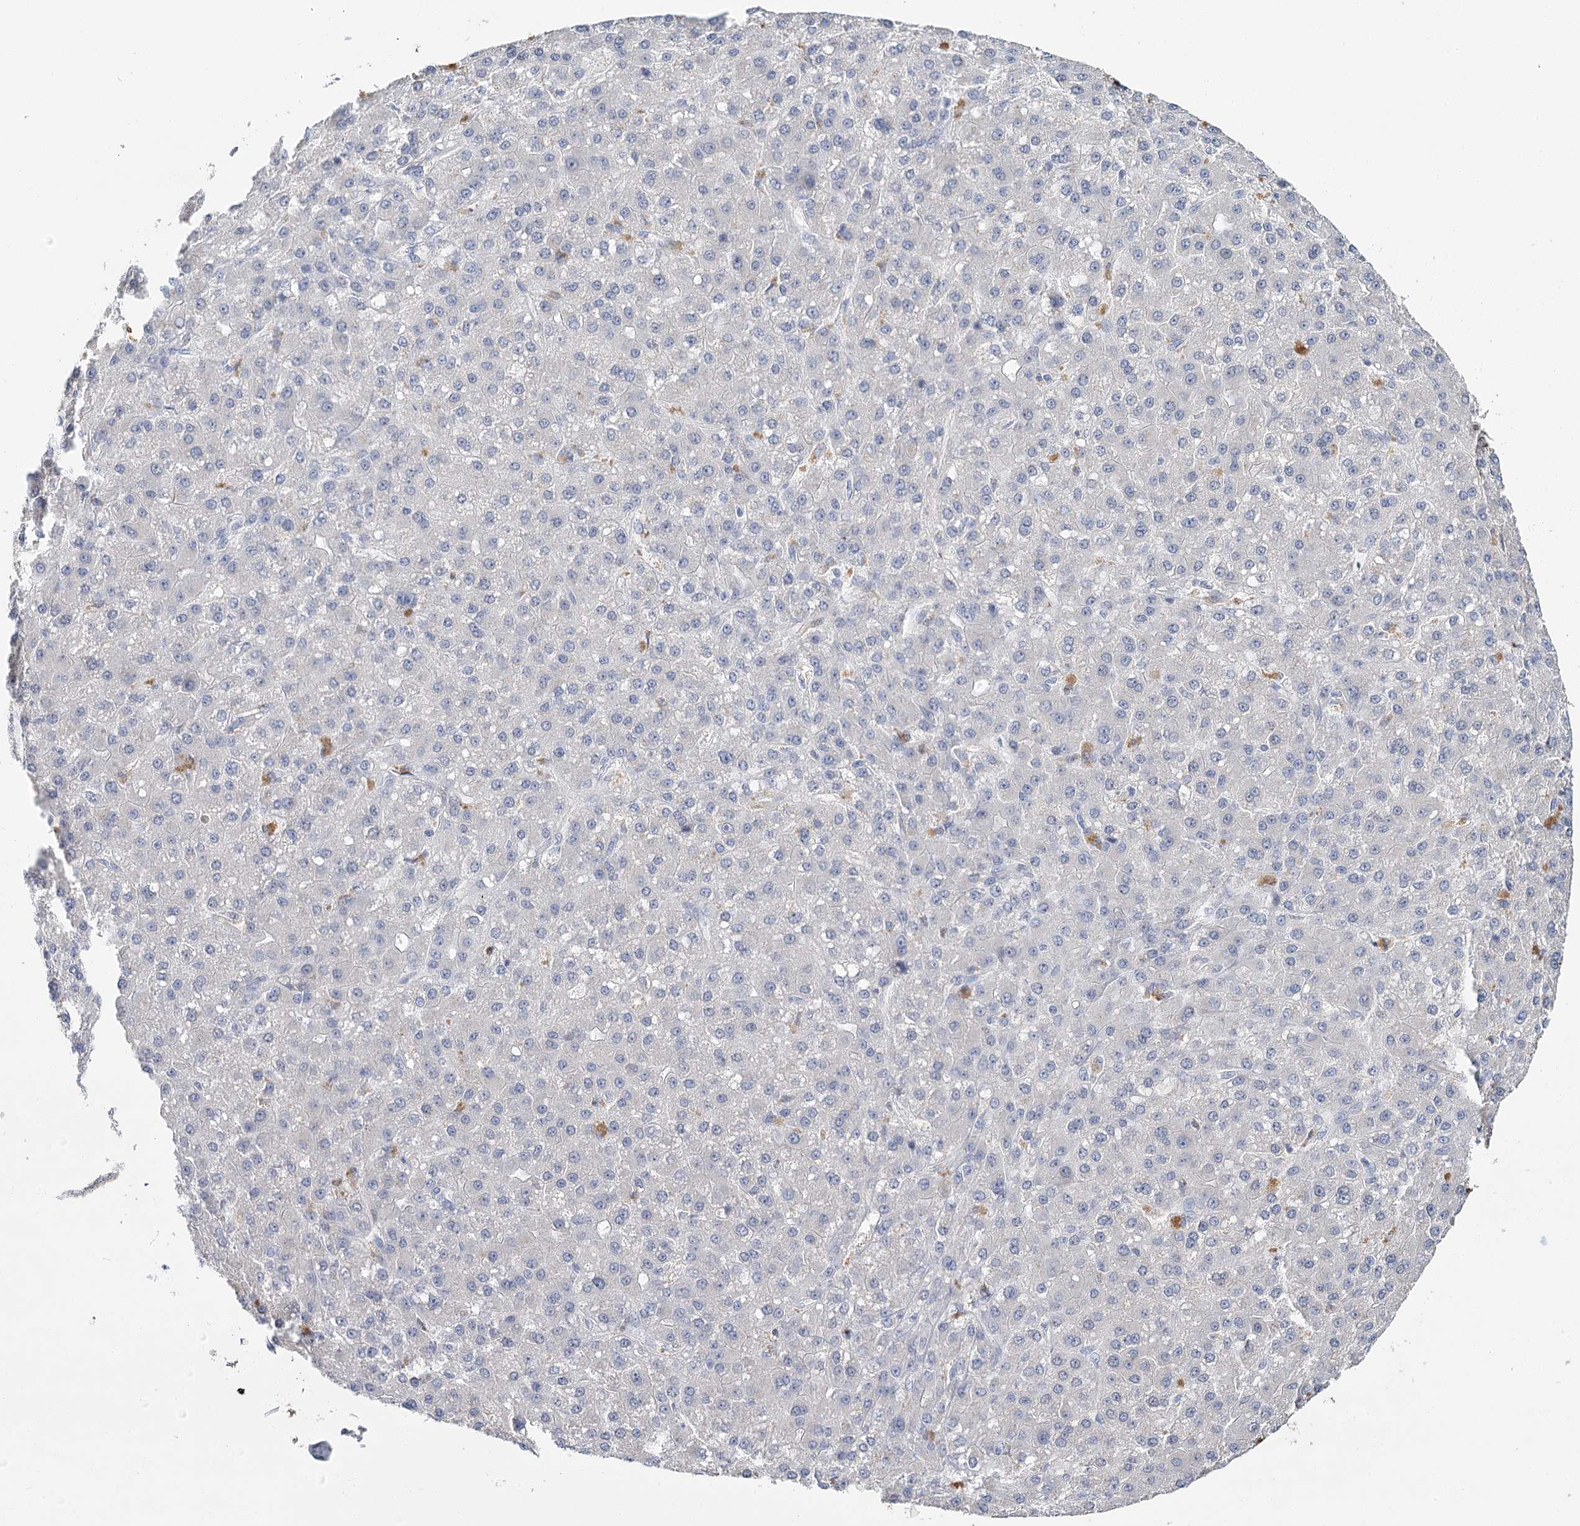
{"staining": {"intensity": "negative", "quantity": "none", "location": "none"}, "tissue": "liver cancer", "cell_type": "Tumor cells", "image_type": "cancer", "snomed": [{"axis": "morphology", "description": "Carcinoma, Hepatocellular, NOS"}, {"axis": "topography", "description": "Liver"}], "caption": "There is no significant staining in tumor cells of liver cancer (hepatocellular carcinoma).", "gene": "IGSF3", "patient": {"sex": "male", "age": 67}}